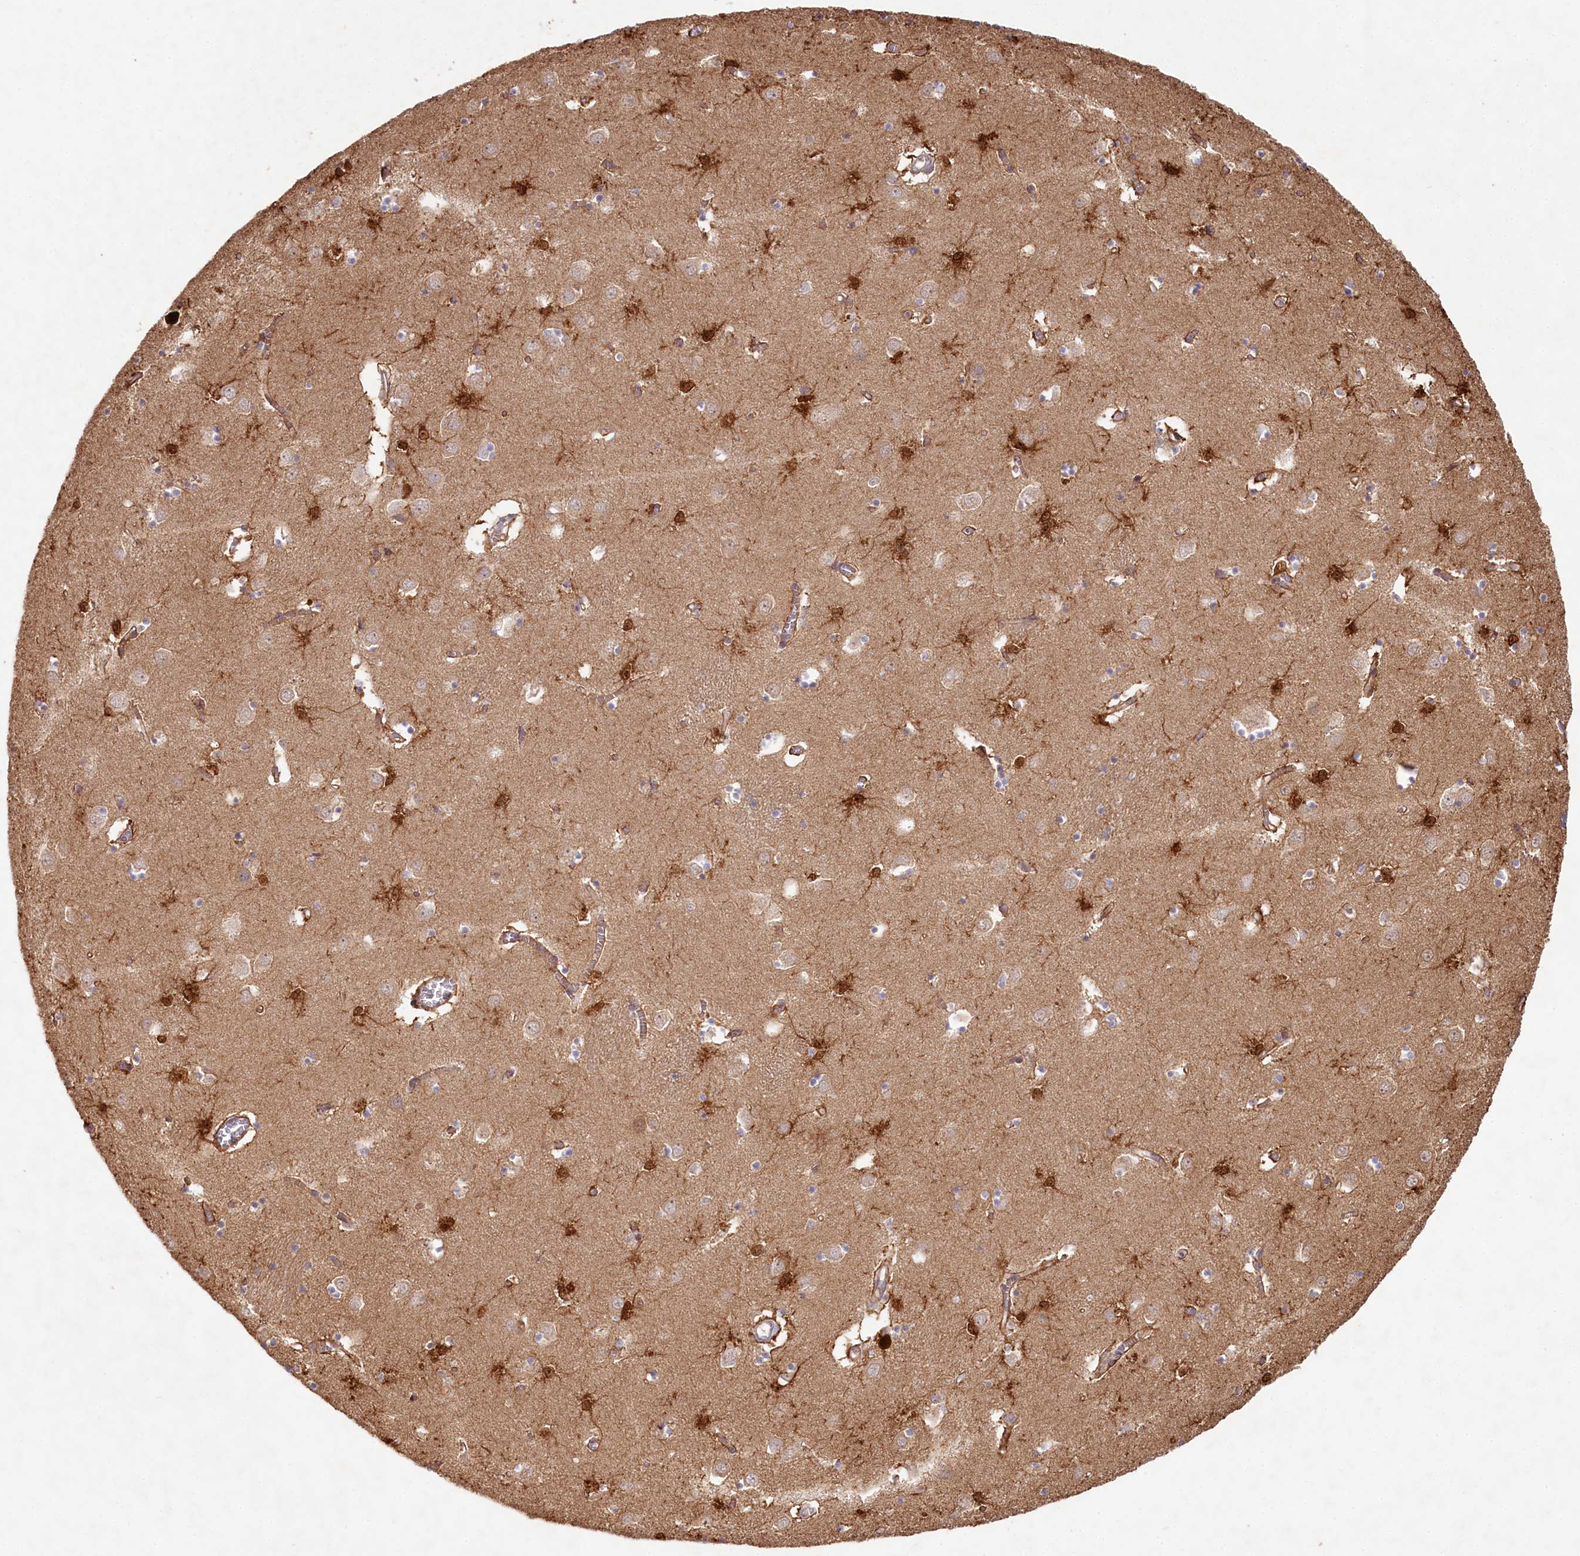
{"staining": {"intensity": "moderate", "quantity": "25%-75%", "location": "cytoplasmic/membranous,nuclear"}, "tissue": "caudate", "cell_type": "Glial cells", "image_type": "normal", "snomed": [{"axis": "morphology", "description": "Normal tissue, NOS"}, {"axis": "topography", "description": "Lateral ventricle wall"}], "caption": "An immunohistochemistry (IHC) micrograph of normal tissue is shown. Protein staining in brown shows moderate cytoplasmic/membranous,nuclear positivity in caudate within glial cells.", "gene": "HAL", "patient": {"sex": "male", "age": 70}}